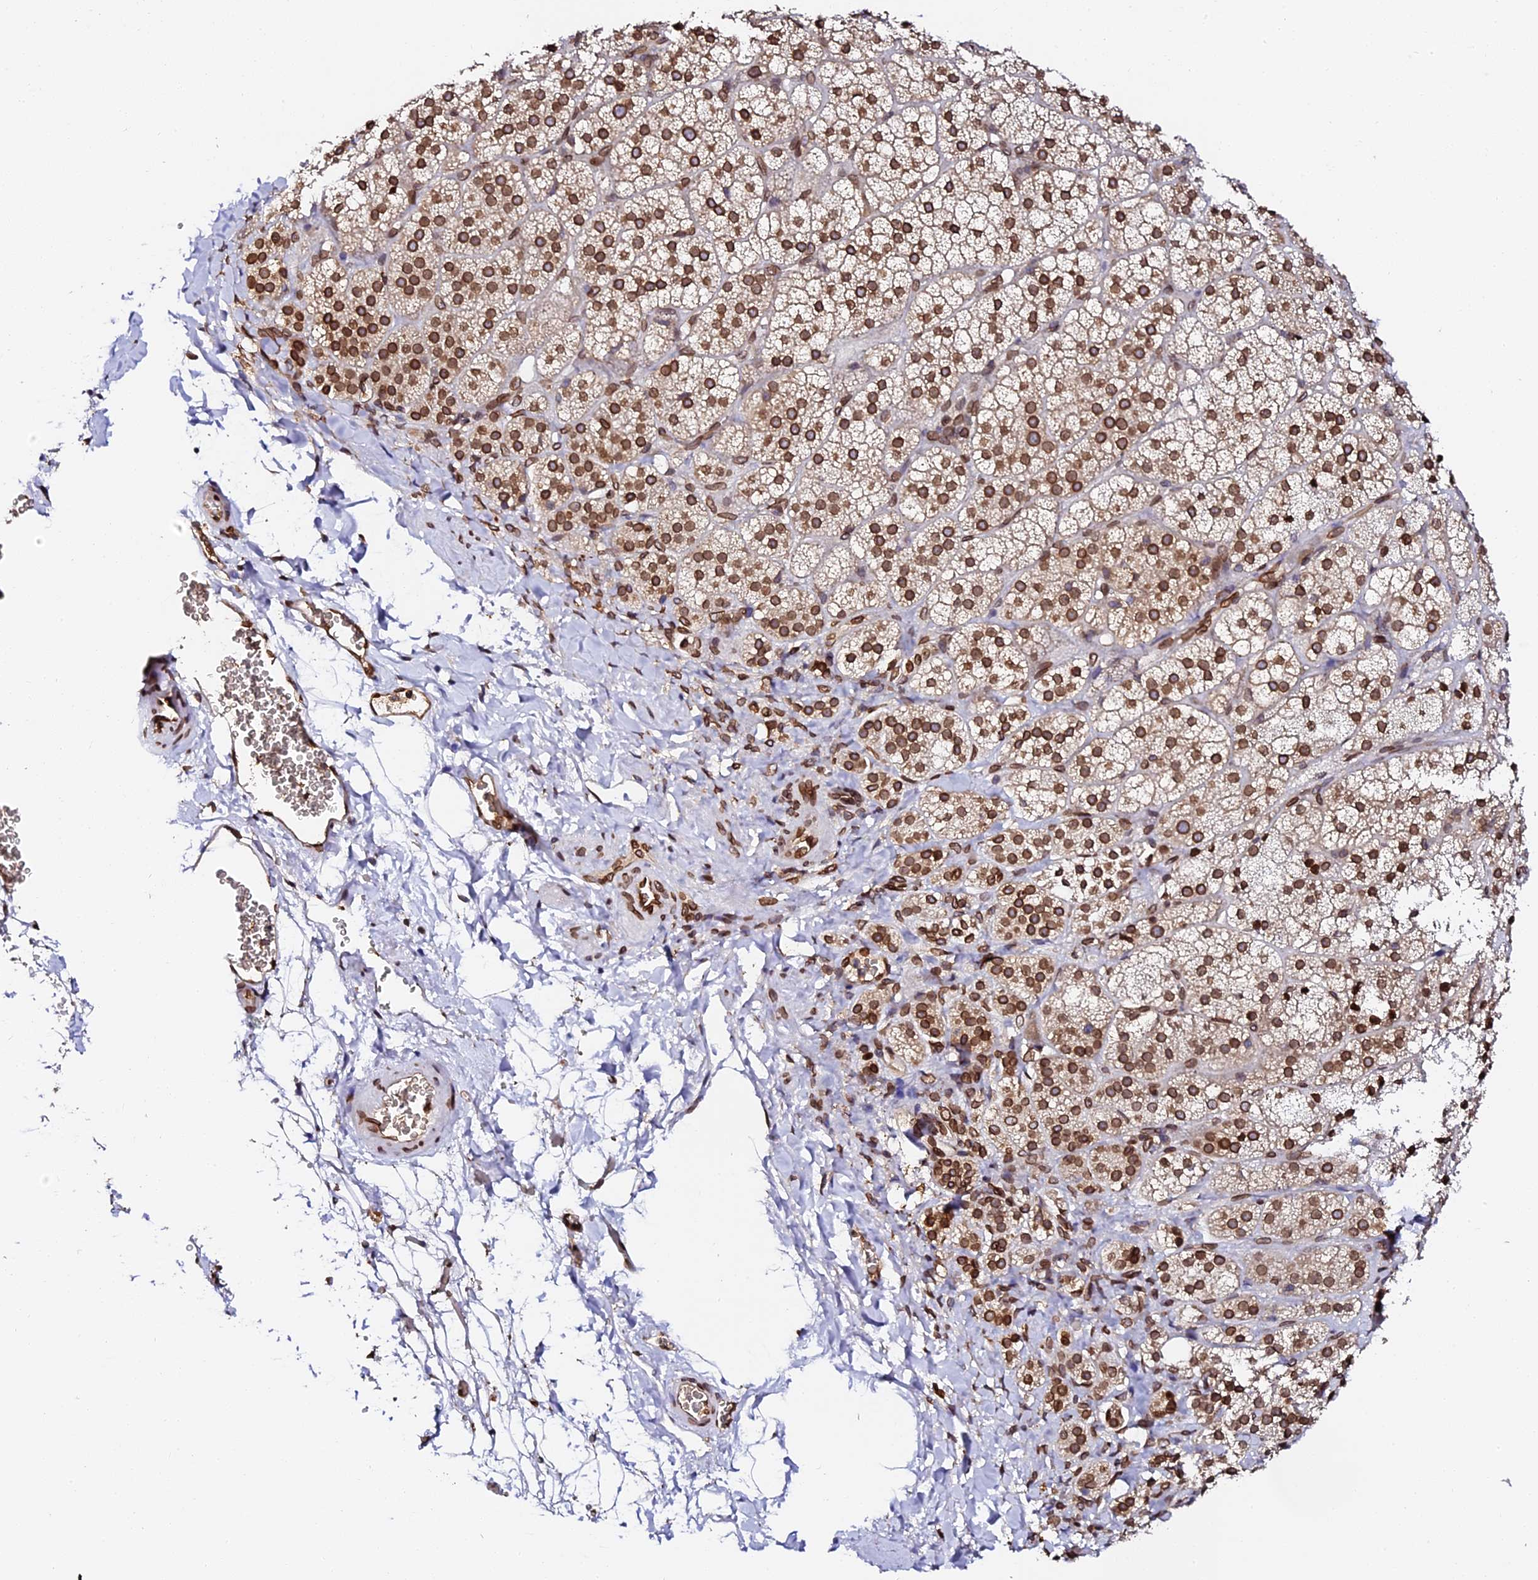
{"staining": {"intensity": "strong", "quantity": ">75%", "location": "cytoplasmic/membranous,nuclear"}, "tissue": "adrenal gland", "cell_type": "Glandular cells", "image_type": "normal", "snomed": [{"axis": "morphology", "description": "Normal tissue, NOS"}, {"axis": "topography", "description": "Adrenal gland"}], "caption": "Protein staining by IHC exhibits strong cytoplasmic/membranous,nuclear expression in about >75% of glandular cells in normal adrenal gland.", "gene": "ANAPC5", "patient": {"sex": "female", "age": 44}}